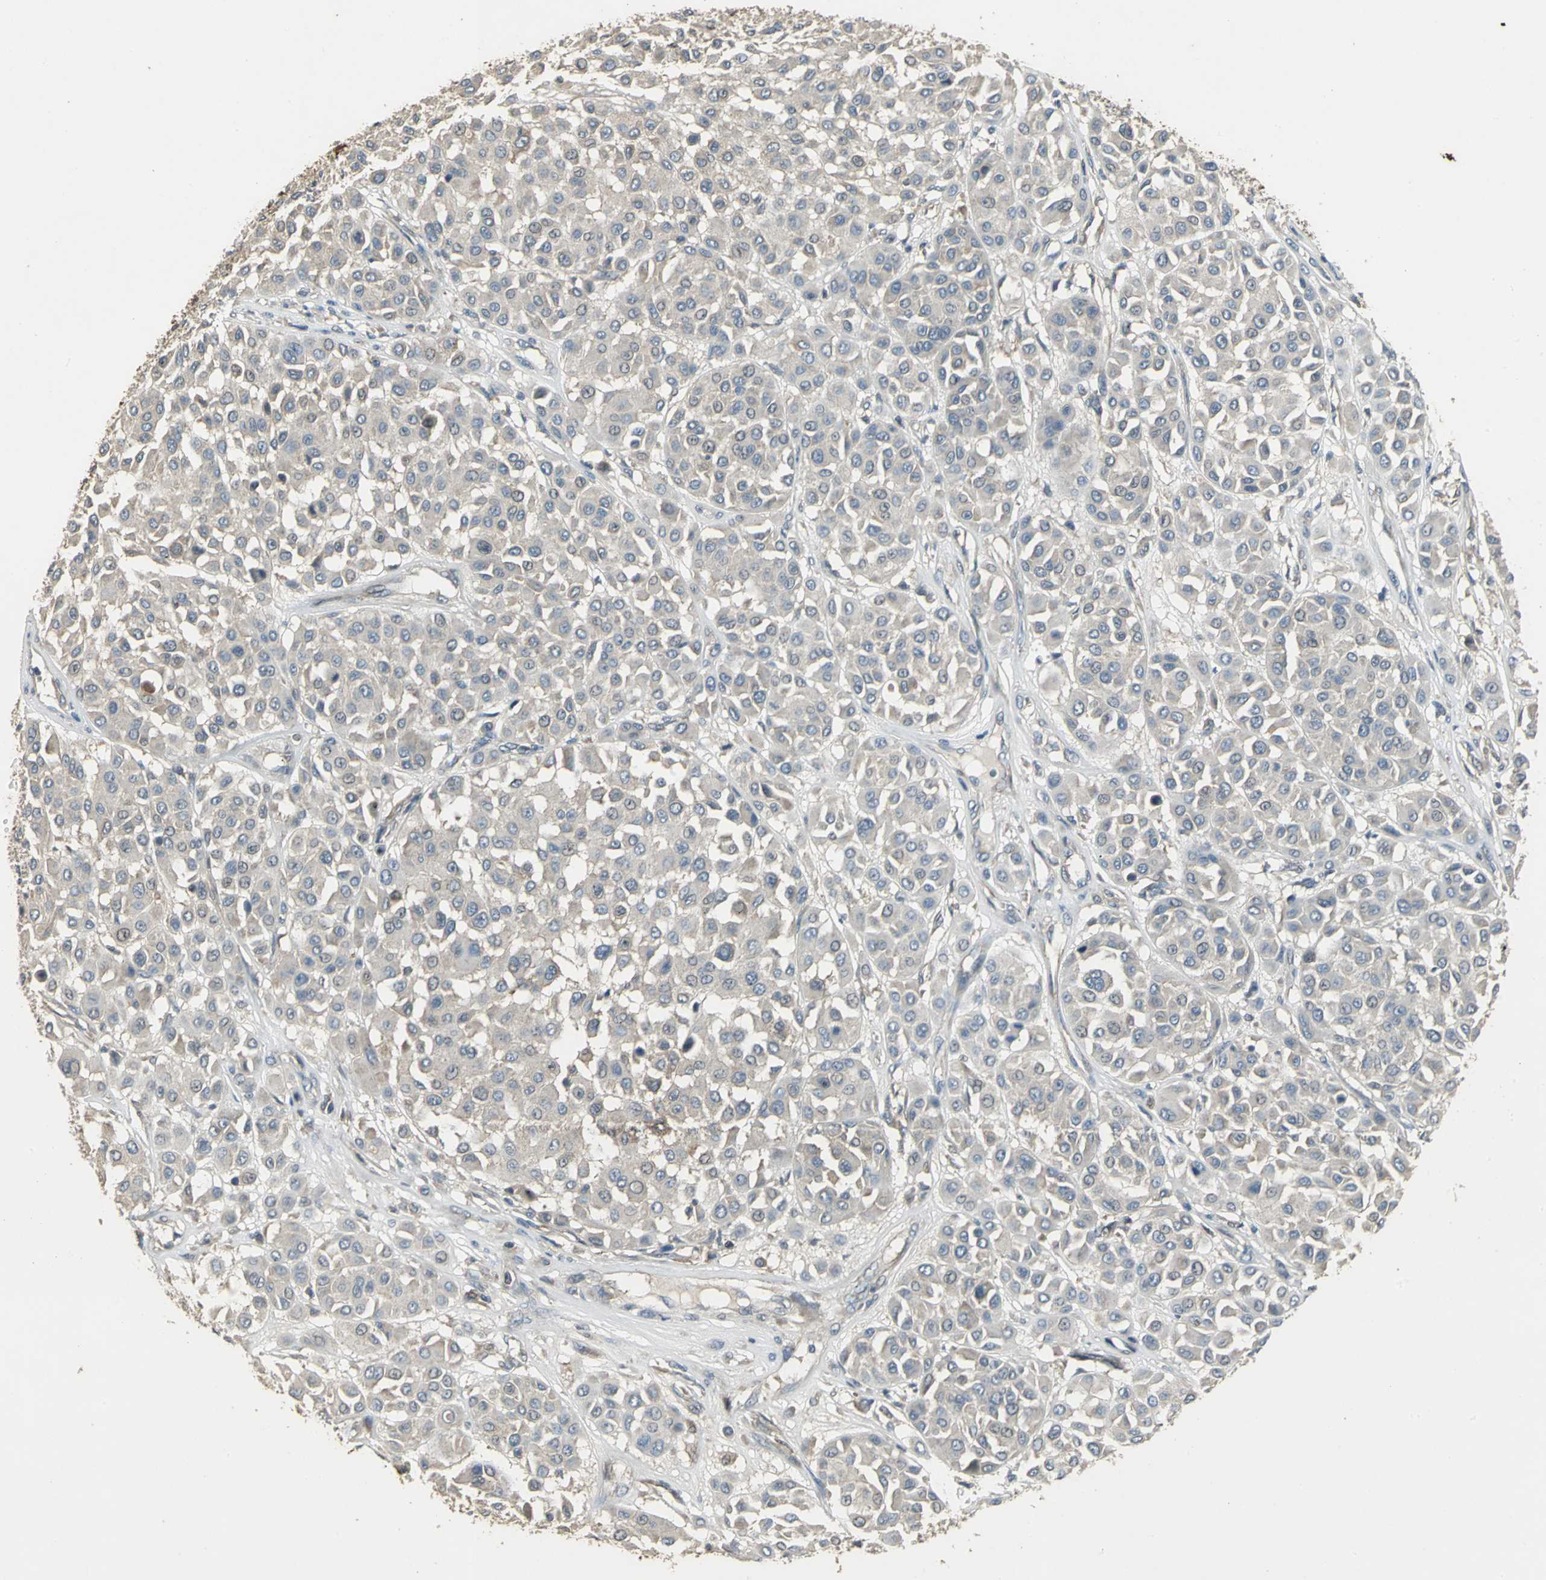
{"staining": {"intensity": "weak", "quantity": ">75%", "location": "cytoplasmic/membranous"}, "tissue": "melanoma", "cell_type": "Tumor cells", "image_type": "cancer", "snomed": [{"axis": "morphology", "description": "Malignant melanoma, Metastatic site"}, {"axis": "topography", "description": "Soft tissue"}], "caption": "Immunohistochemical staining of malignant melanoma (metastatic site) demonstrates low levels of weak cytoplasmic/membranous protein positivity in approximately >75% of tumor cells. The staining was performed using DAB, with brown indicating positive protein expression. Nuclei are stained blue with hematoxylin.", "gene": "MET", "patient": {"sex": "male", "age": 41}}